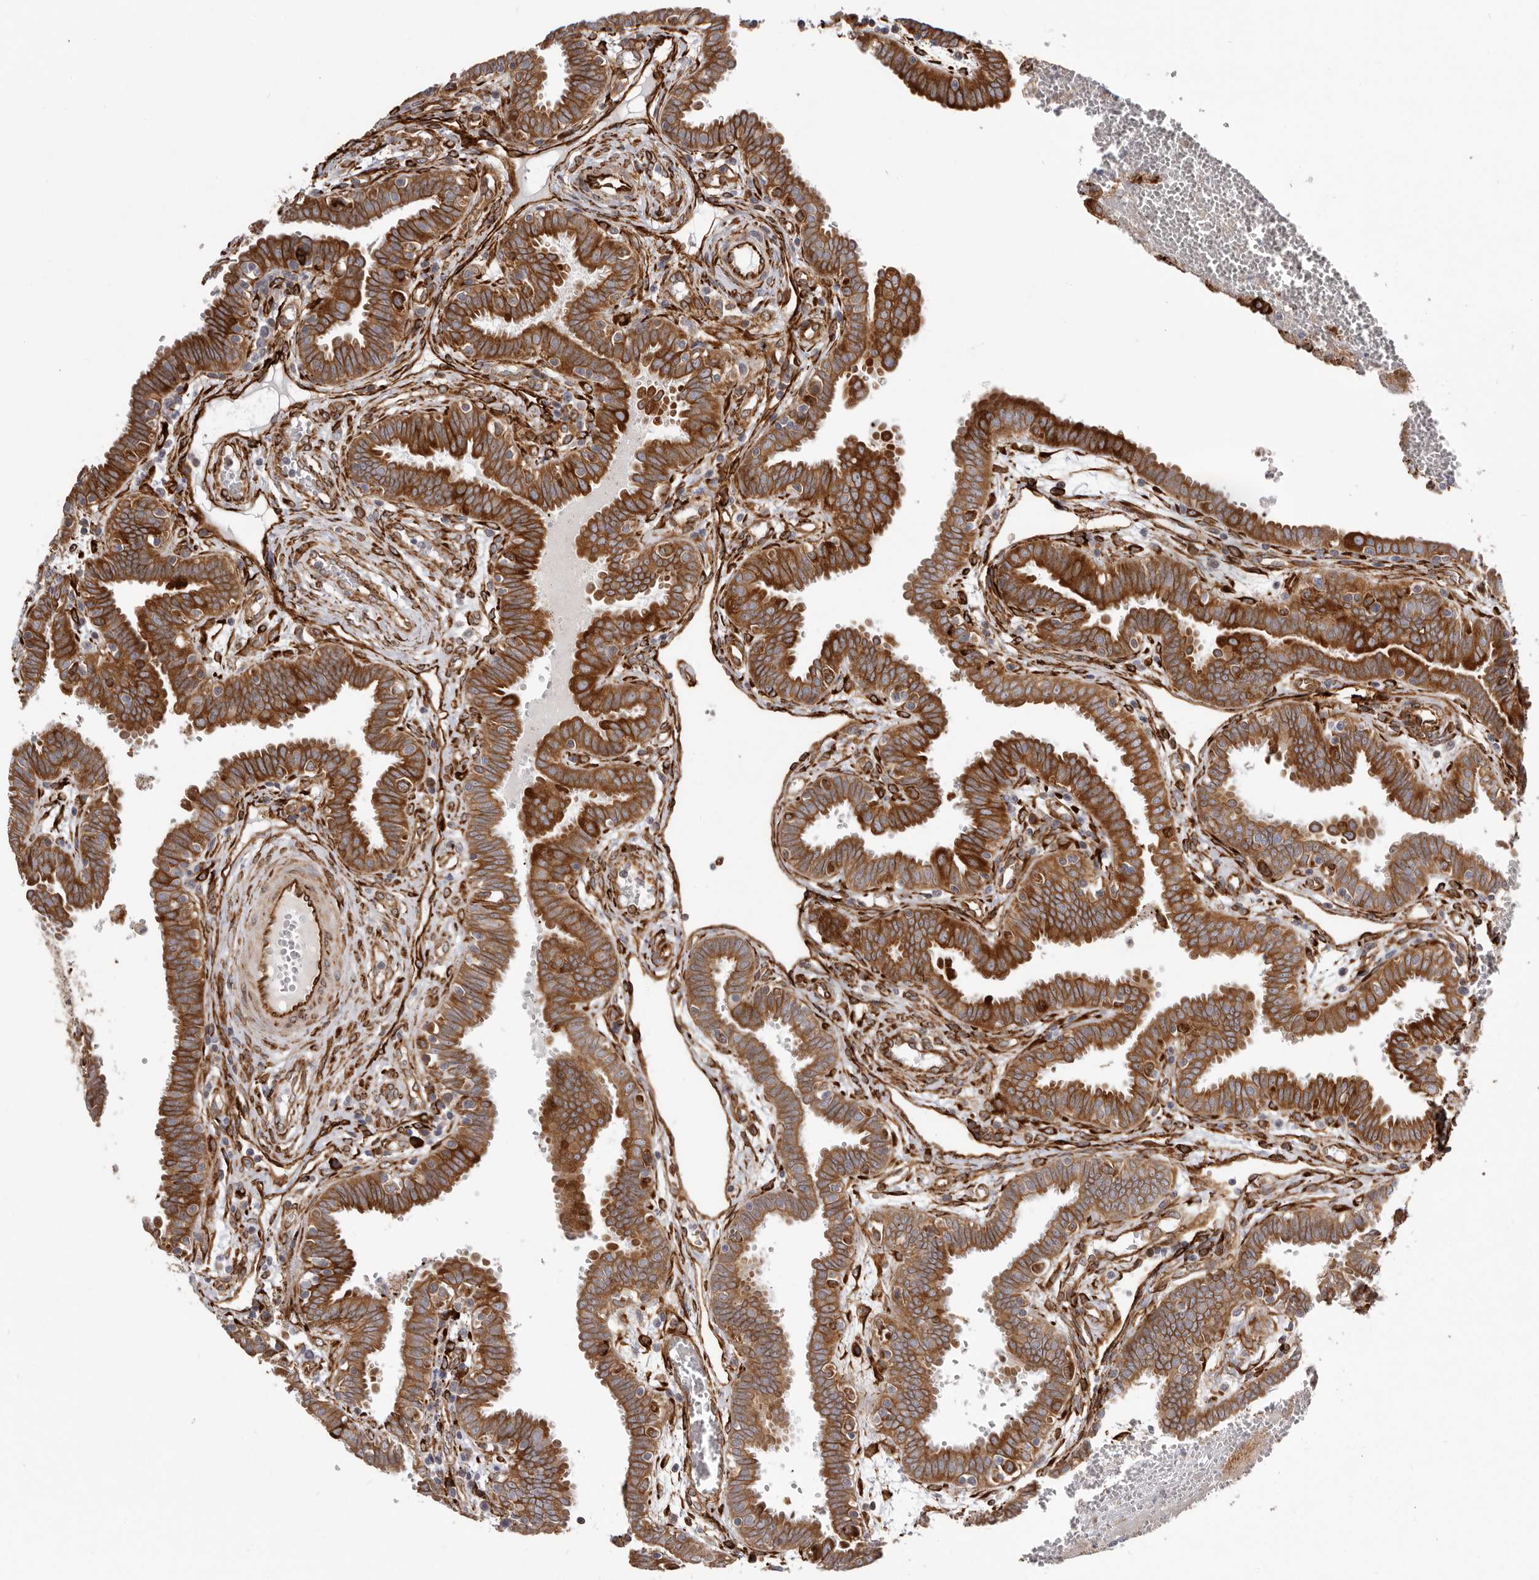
{"staining": {"intensity": "strong", "quantity": ">75%", "location": "cytoplasmic/membranous"}, "tissue": "fallopian tube", "cell_type": "Glandular cells", "image_type": "normal", "snomed": [{"axis": "morphology", "description": "Normal tissue, NOS"}, {"axis": "topography", "description": "Fallopian tube"}, {"axis": "topography", "description": "Placenta"}], "caption": "Immunohistochemistry (DAB (3,3'-diaminobenzidine)) staining of benign fallopian tube displays strong cytoplasmic/membranous protein expression in approximately >75% of glandular cells.", "gene": "WDTC1", "patient": {"sex": "female", "age": 32}}